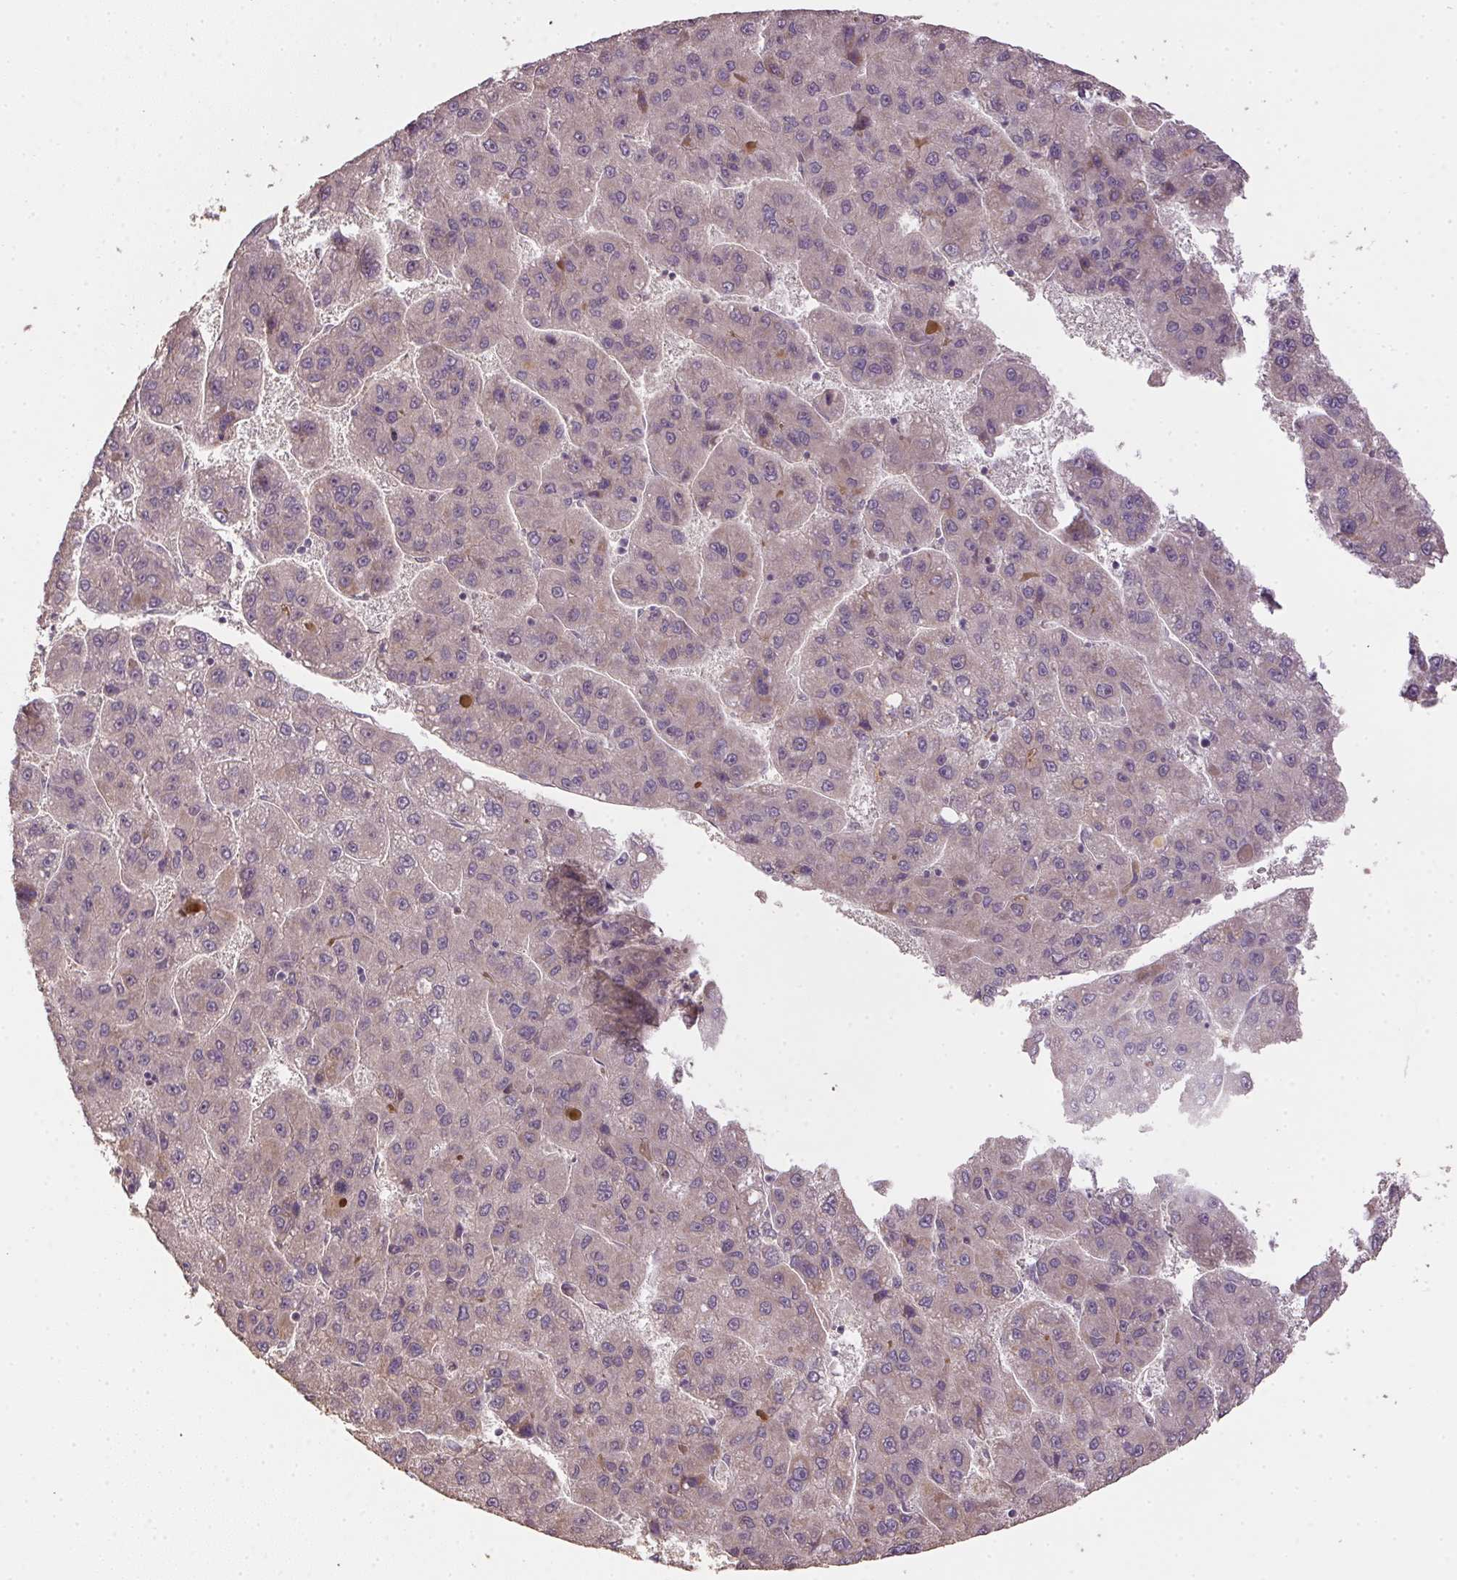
{"staining": {"intensity": "negative", "quantity": "none", "location": "none"}, "tissue": "liver cancer", "cell_type": "Tumor cells", "image_type": "cancer", "snomed": [{"axis": "morphology", "description": "Carcinoma, Hepatocellular, NOS"}, {"axis": "topography", "description": "Liver"}], "caption": "Liver cancer stained for a protein using immunohistochemistry shows no expression tumor cells.", "gene": "CFAP92", "patient": {"sex": "female", "age": 82}}